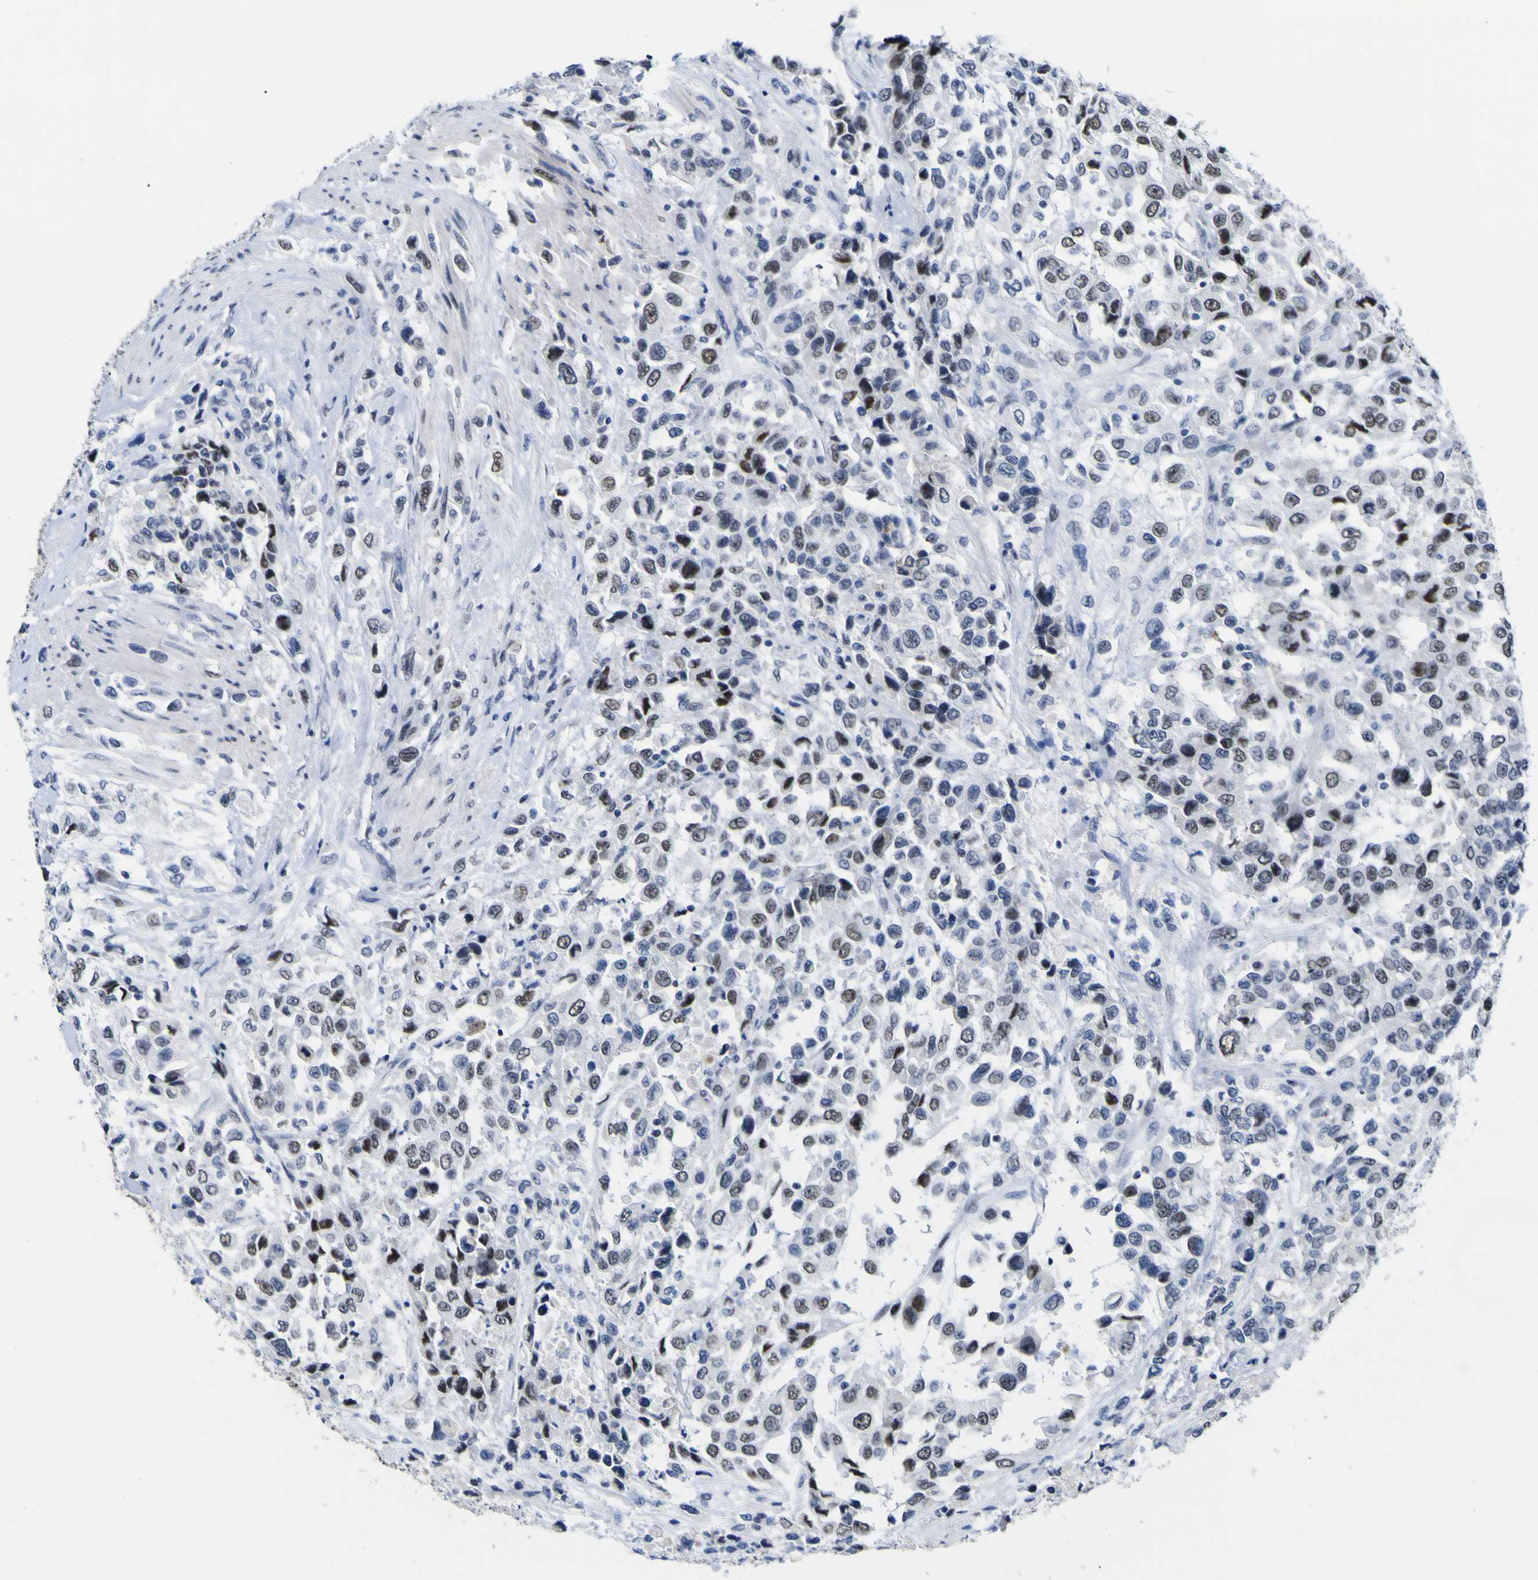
{"staining": {"intensity": "strong", "quantity": "<25%", "location": "nuclear"}, "tissue": "urothelial cancer", "cell_type": "Tumor cells", "image_type": "cancer", "snomed": [{"axis": "morphology", "description": "Urothelial carcinoma, High grade"}, {"axis": "topography", "description": "Urinary bladder"}], "caption": "Immunohistochemistry staining of high-grade urothelial carcinoma, which shows medium levels of strong nuclear expression in about <25% of tumor cells indicating strong nuclear protein expression. The staining was performed using DAB (3,3'-diaminobenzidine) (brown) for protein detection and nuclei were counterstained in hematoxylin (blue).", "gene": "MBD3", "patient": {"sex": "female", "age": 80}}